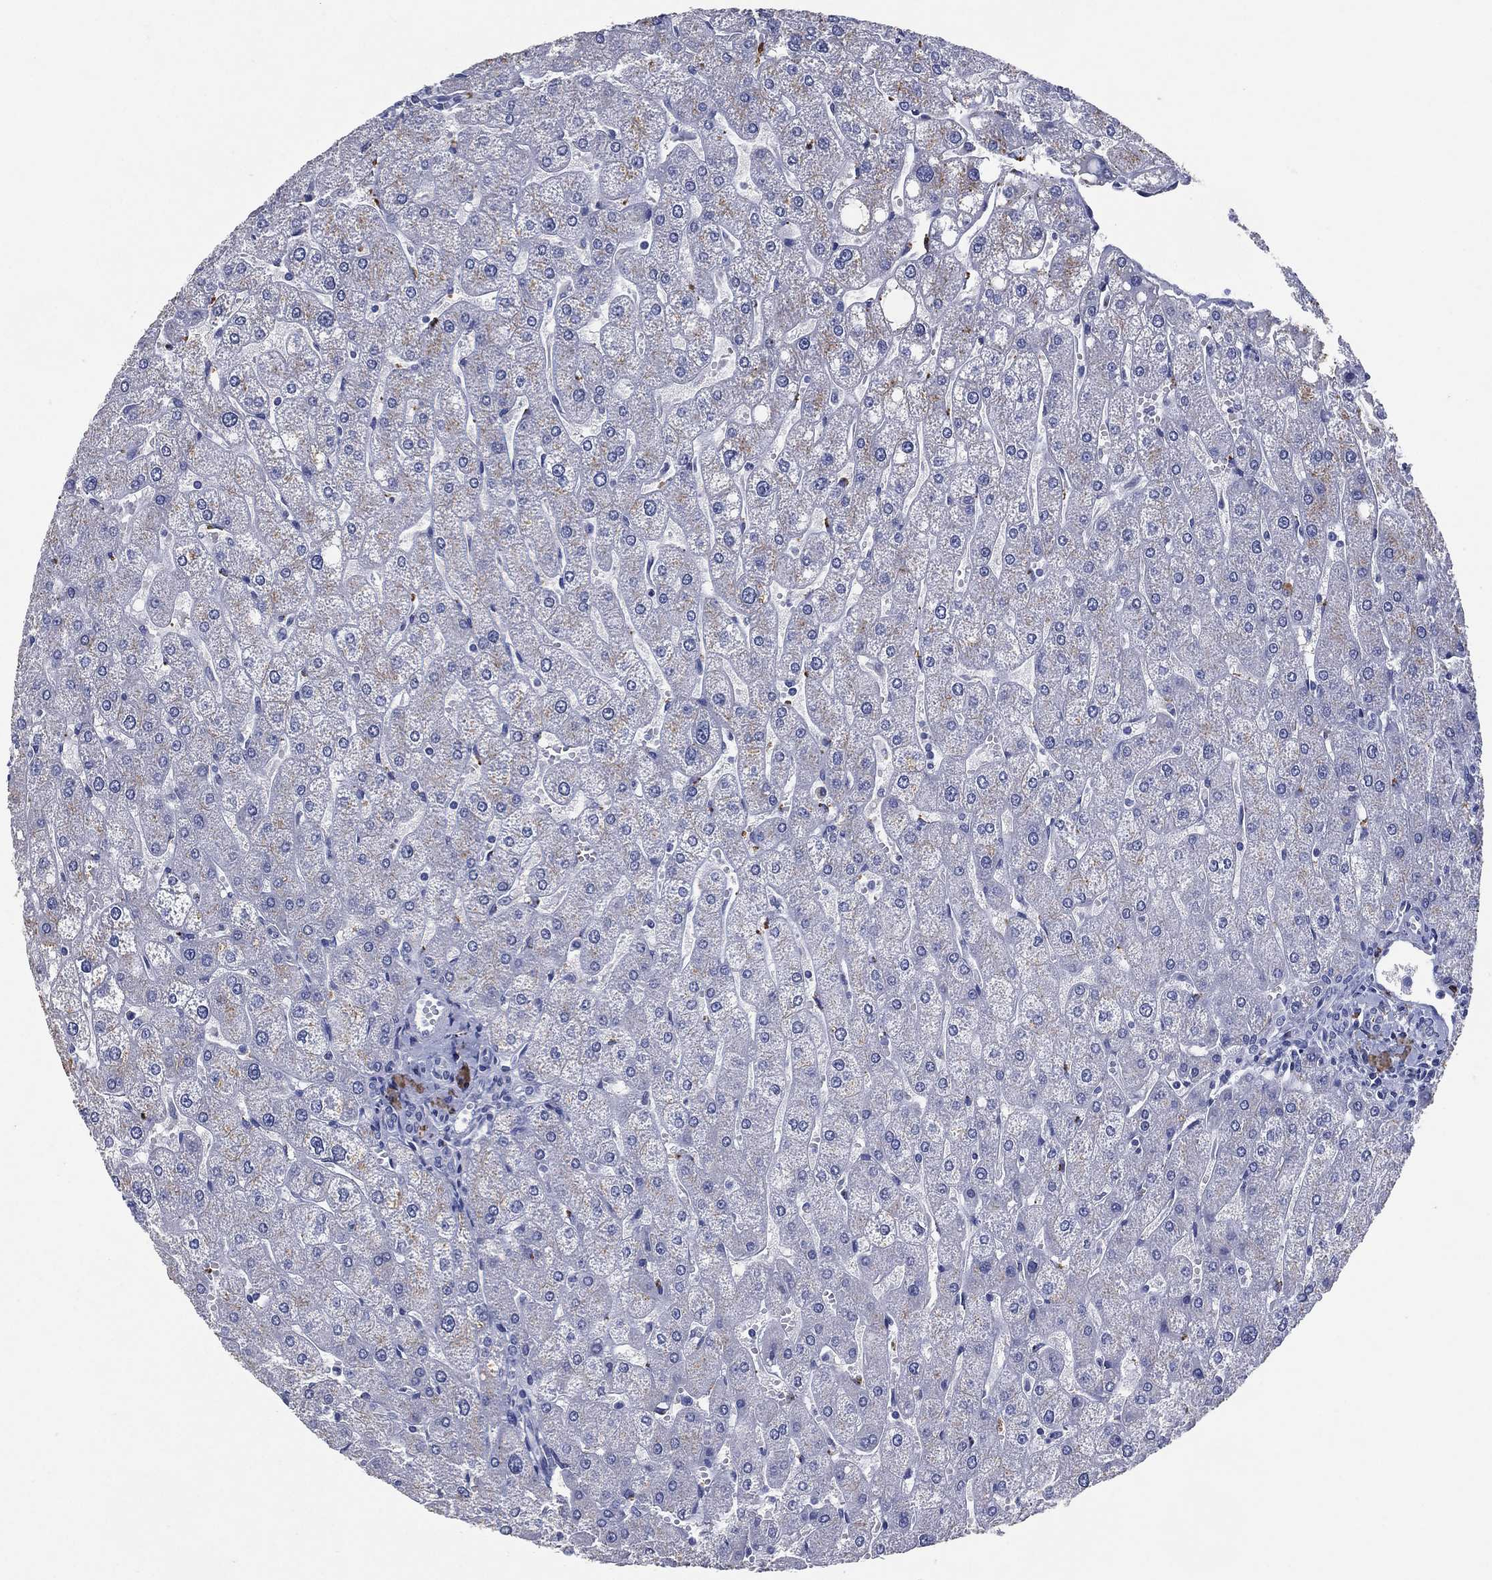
{"staining": {"intensity": "negative", "quantity": "none", "location": "none"}, "tissue": "liver", "cell_type": "Cholangiocytes", "image_type": "normal", "snomed": [{"axis": "morphology", "description": "Normal tissue, NOS"}, {"axis": "topography", "description": "Liver"}], "caption": "Liver was stained to show a protein in brown. There is no significant positivity in cholangiocytes. Brightfield microscopy of IHC stained with DAB (3,3'-diaminobenzidine) (brown) and hematoxylin (blue), captured at high magnification.", "gene": "FSCN2", "patient": {"sex": "male", "age": 67}}